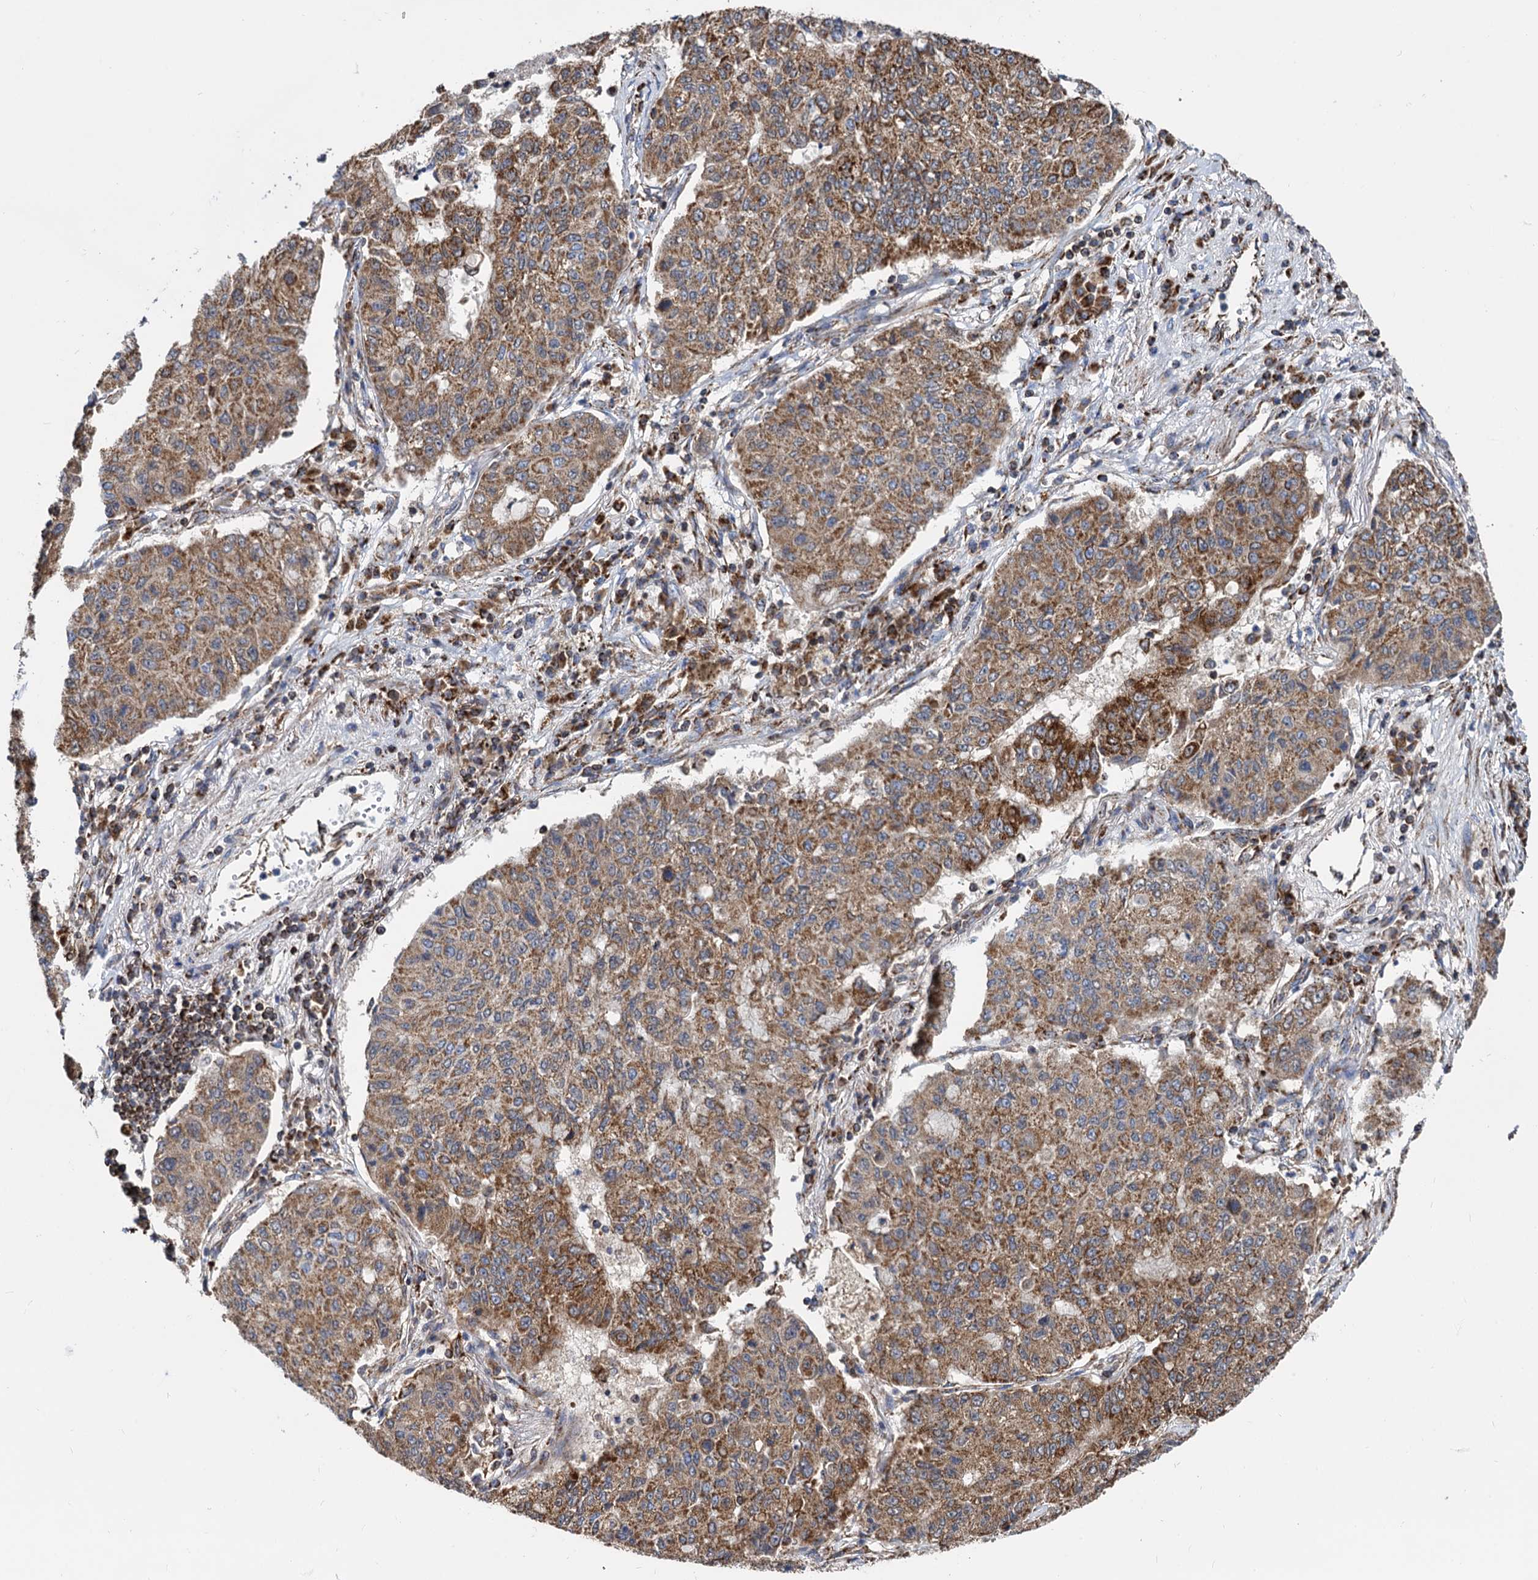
{"staining": {"intensity": "moderate", "quantity": ">75%", "location": "cytoplasmic/membranous"}, "tissue": "lung cancer", "cell_type": "Tumor cells", "image_type": "cancer", "snomed": [{"axis": "morphology", "description": "Squamous cell carcinoma, NOS"}, {"axis": "topography", "description": "Lung"}], "caption": "Immunohistochemistry photomicrograph of lung cancer (squamous cell carcinoma) stained for a protein (brown), which reveals medium levels of moderate cytoplasmic/membranous expression in approximately >75% of tumor cells.", "gene": "TIMM10", "patient": {"sex": "male", "age": 74}}